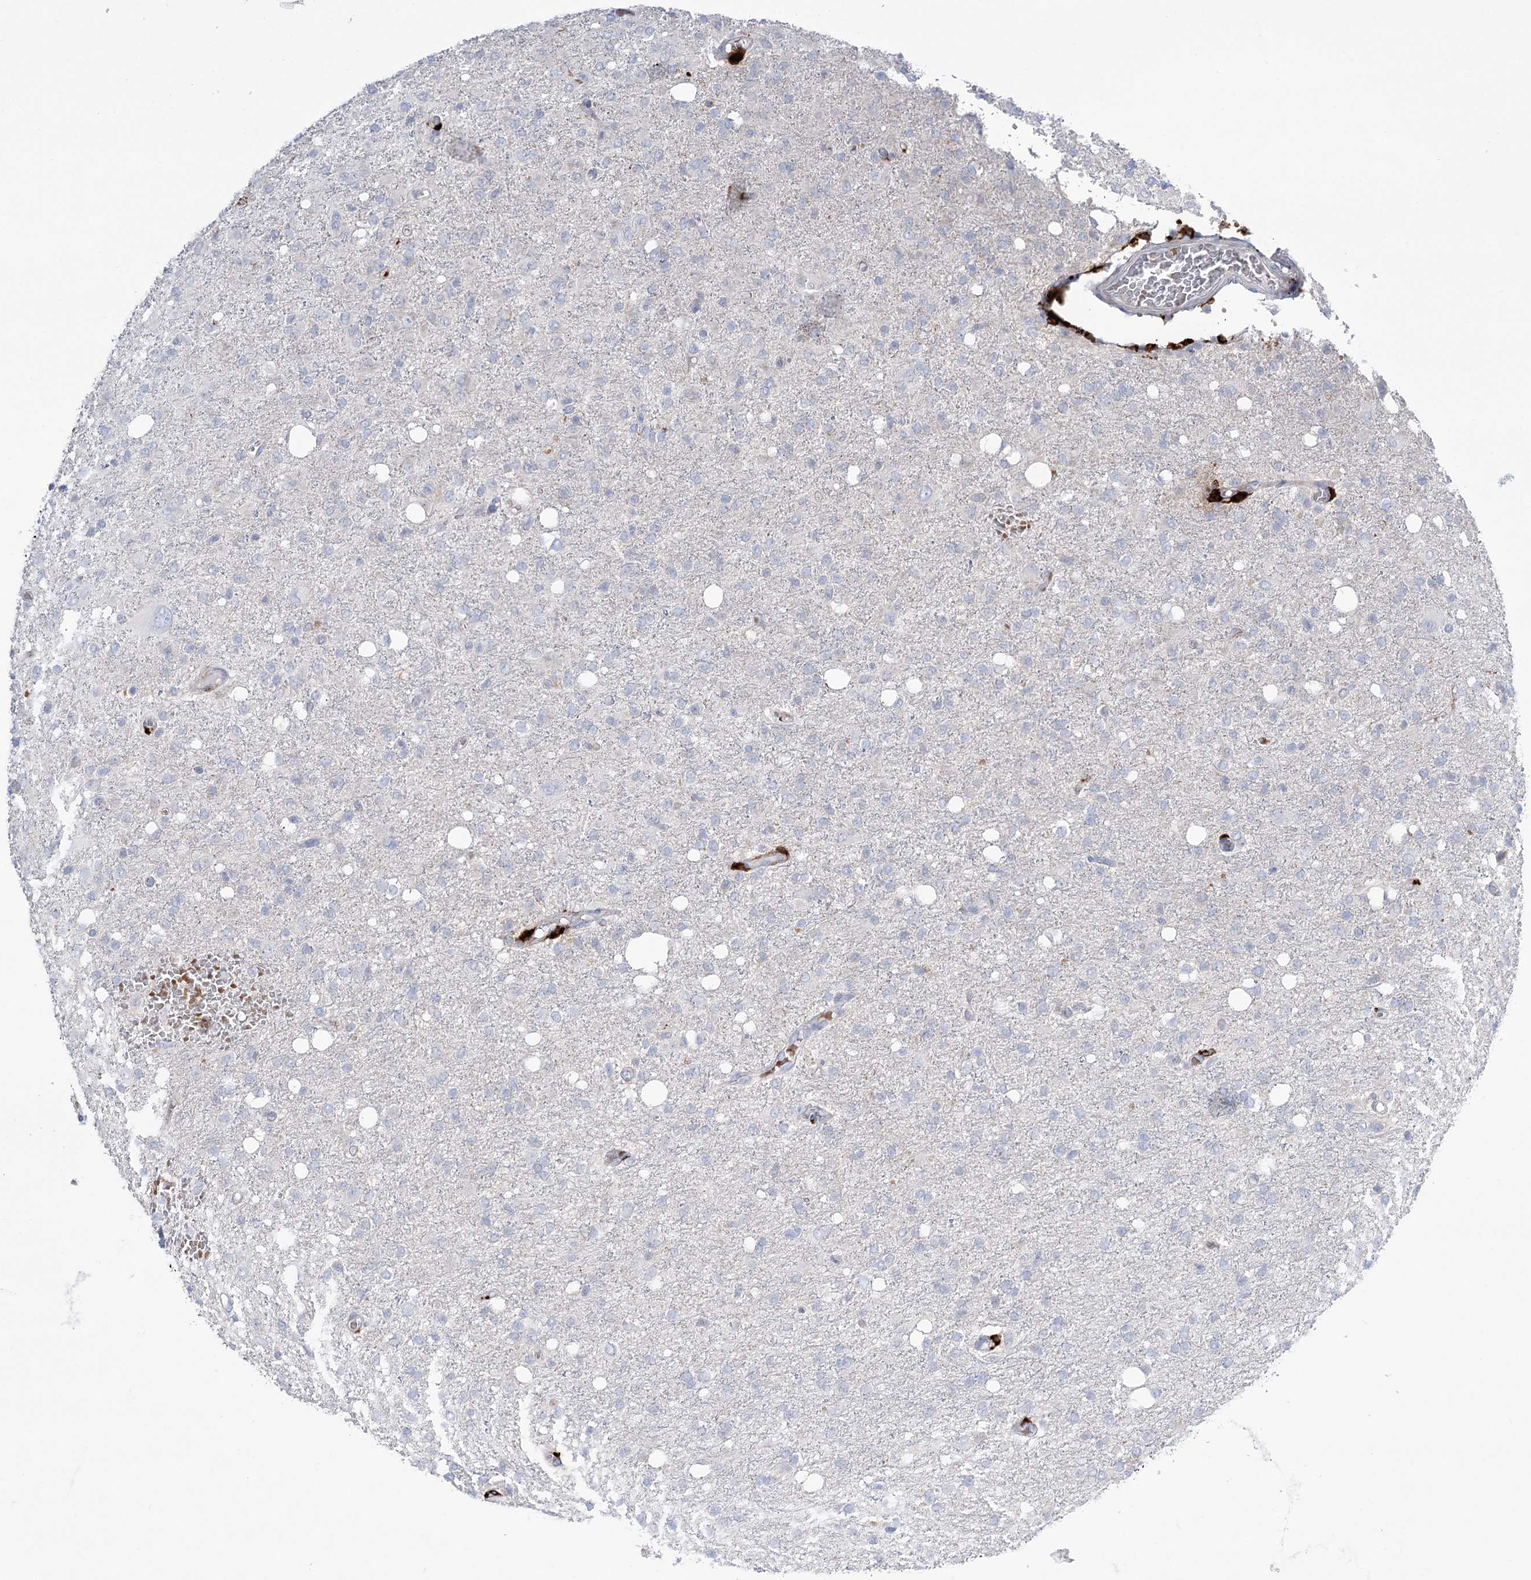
{"staining": {"intensity": "negative", "quantity": "none", "location": "none"}, "tissue": "glioma", "cell_type": "Tumor cells", "image_type": "cancer", "snomed": [{"axis": "morphology", "description": "Glioma, malignant, High grade"}, {"axis": "topography", "description": "Brain"}], "caption": "A photomicrograph of high-grade glioma (malignant) stained for a protein displays no brown staining in tumor cells.", "gene": "SIAE", "patient": {"sex": "female", "age": 59}}